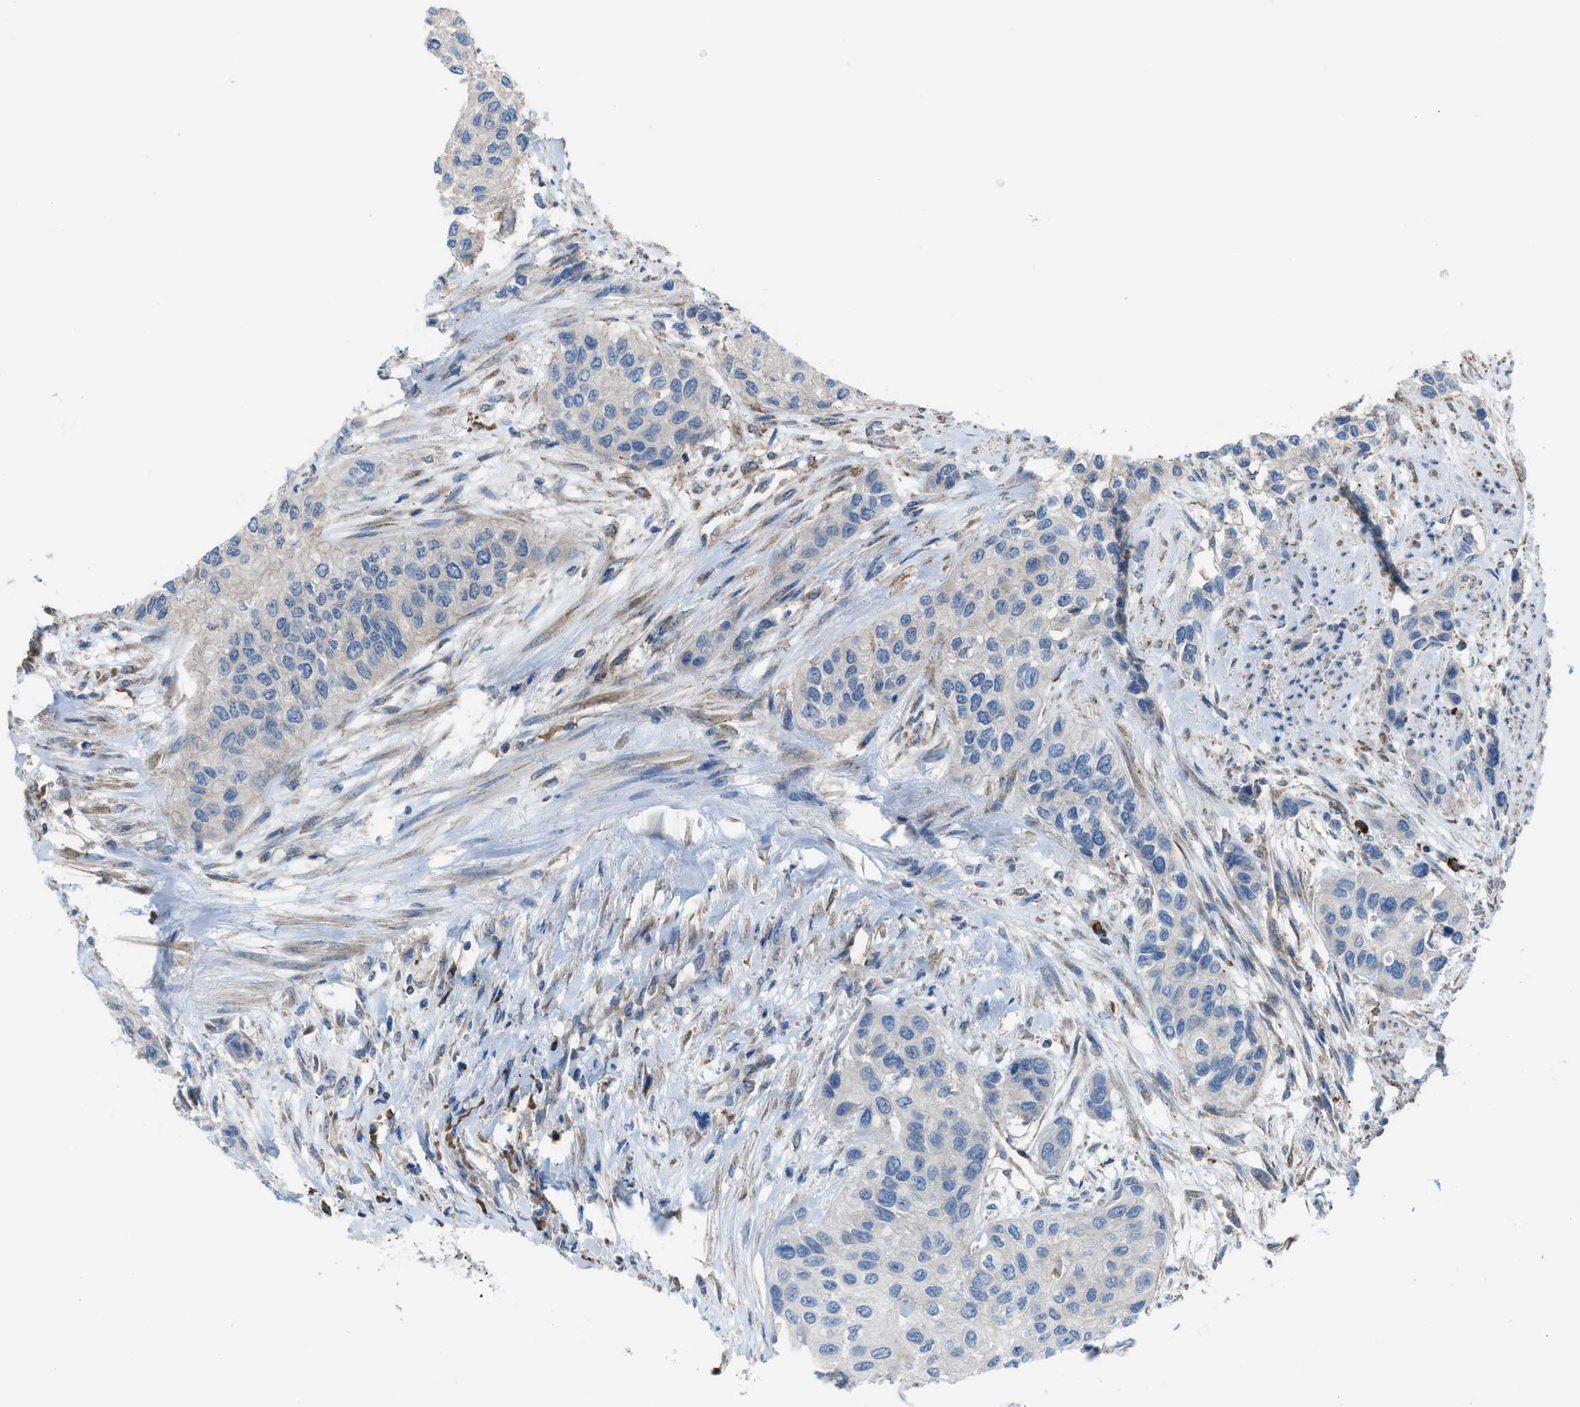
{"staining": {"intensity": "negative", "quantity": "none", "location": "none"}, "tissue": "urothelial cancer", "cell_type": "Tumor cells", "image_type": "cancer", "snomed": [{"axis": "morphology", "description": "Urothelial carcinoma, High grade"}, {"axis": "topography", "description": "Urinary bladder"}], "caption": "A high-resolution image shows immunohistochemistry (IHC) staining of urothelial carcinoma (high-grade), which exhibits no significant positivity in tumor cells.", "gene": "PLAA", "patient": {"sex": "female", "age": 56}}